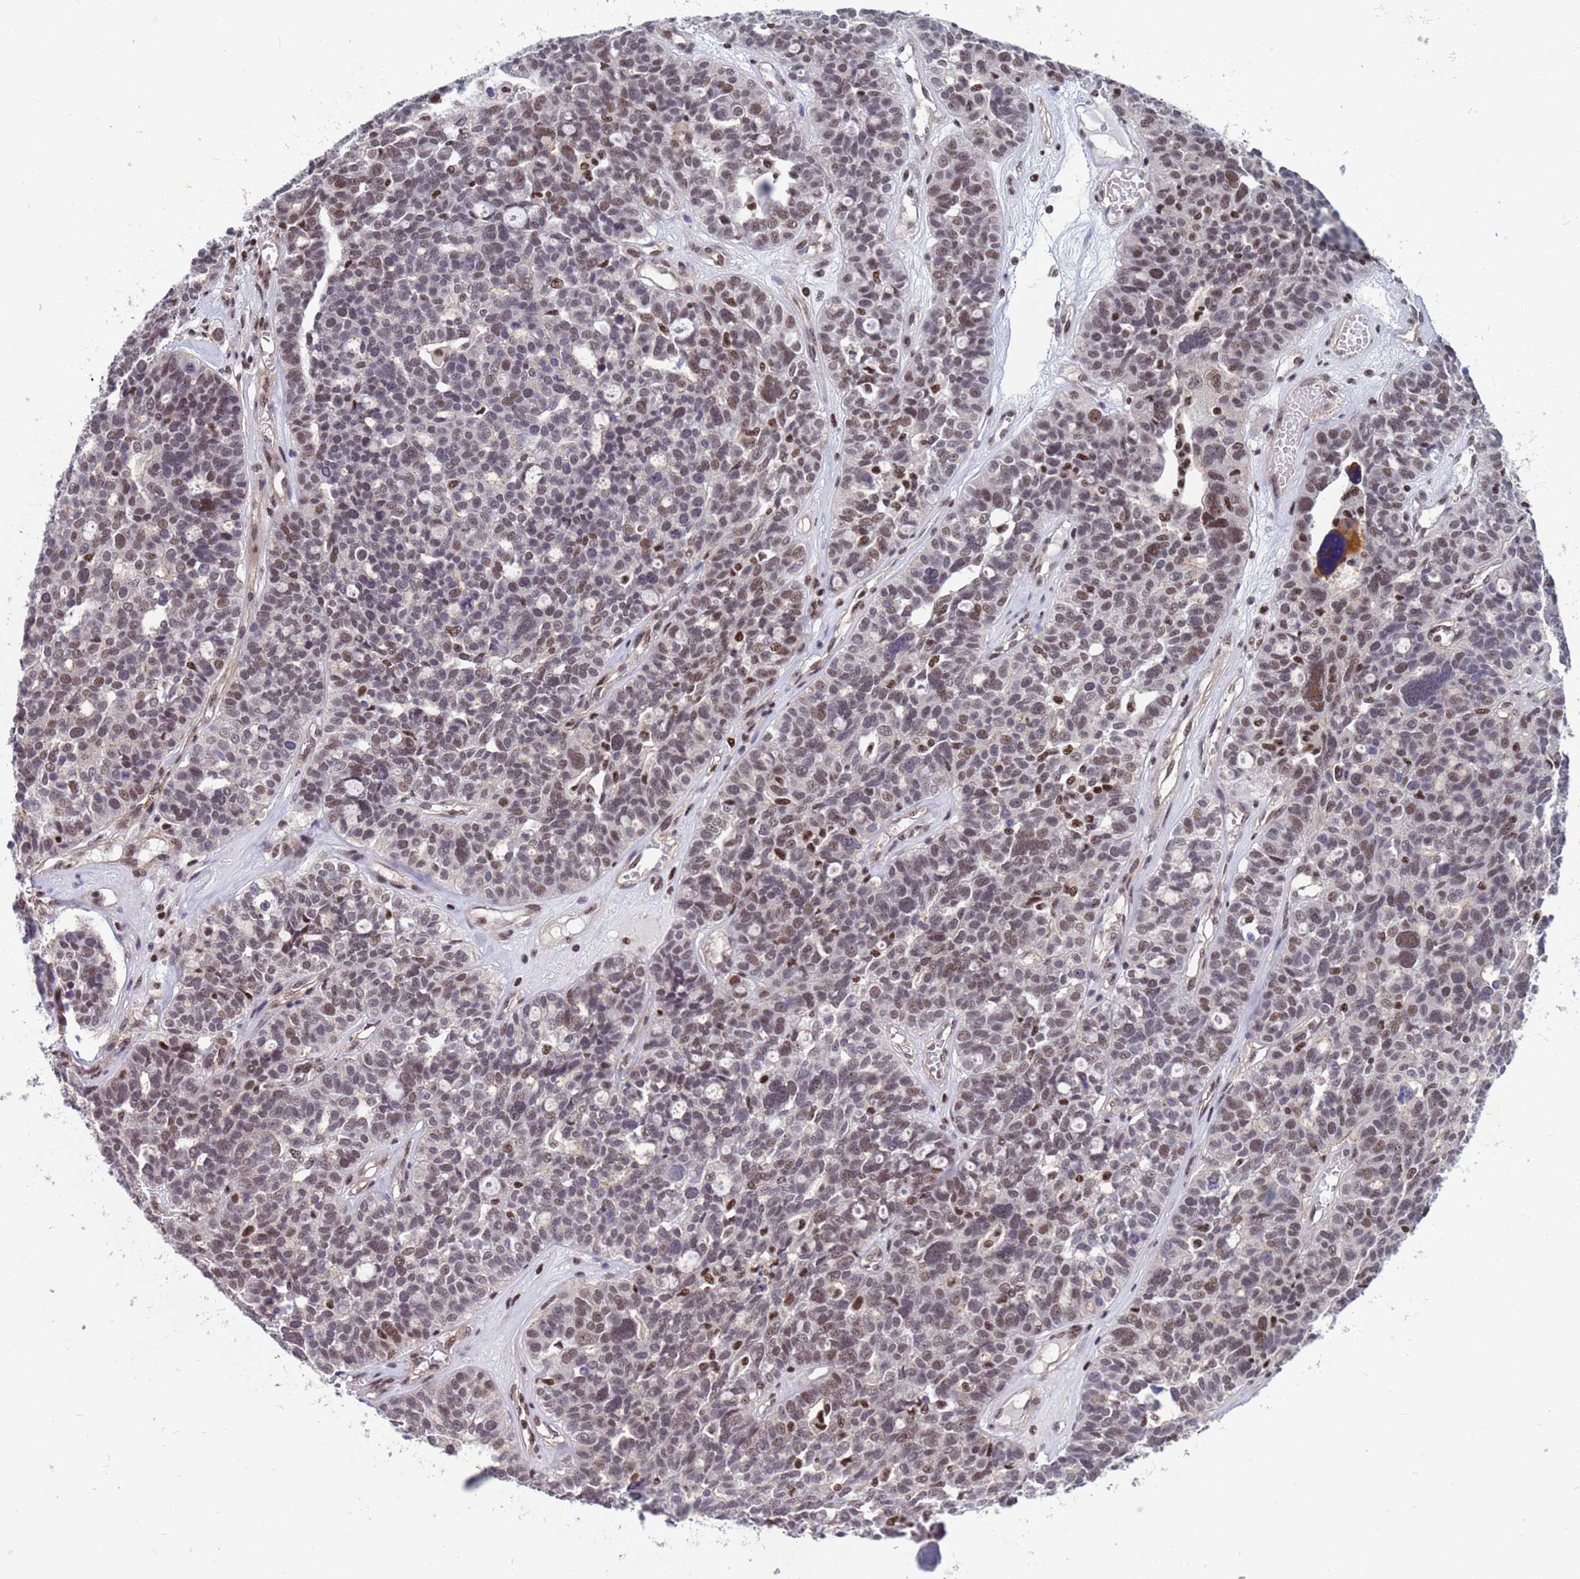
{"staining": {"intensity": "moderate", "quantity": "25%-75%", "location": "nuclear"}, "tissue": "ovarian cancer", "cell_type": "Tumor cells", "image_type": "cancer", "snomed": [{"axis": "morphology", "description": "Cystadenocarcinoma, serous, NOS"}, {"axis": "topography", "description": "Ovary"}], "caption": "DAB immunohistochemical staining of ovarian cancer (serous cystadenocarcinoma) exhibits moderate nuclear protein expression in about 25%-75% of tumor cells.", "gene": "NSL1", "patient": {"sex": "female", "age": 59}}